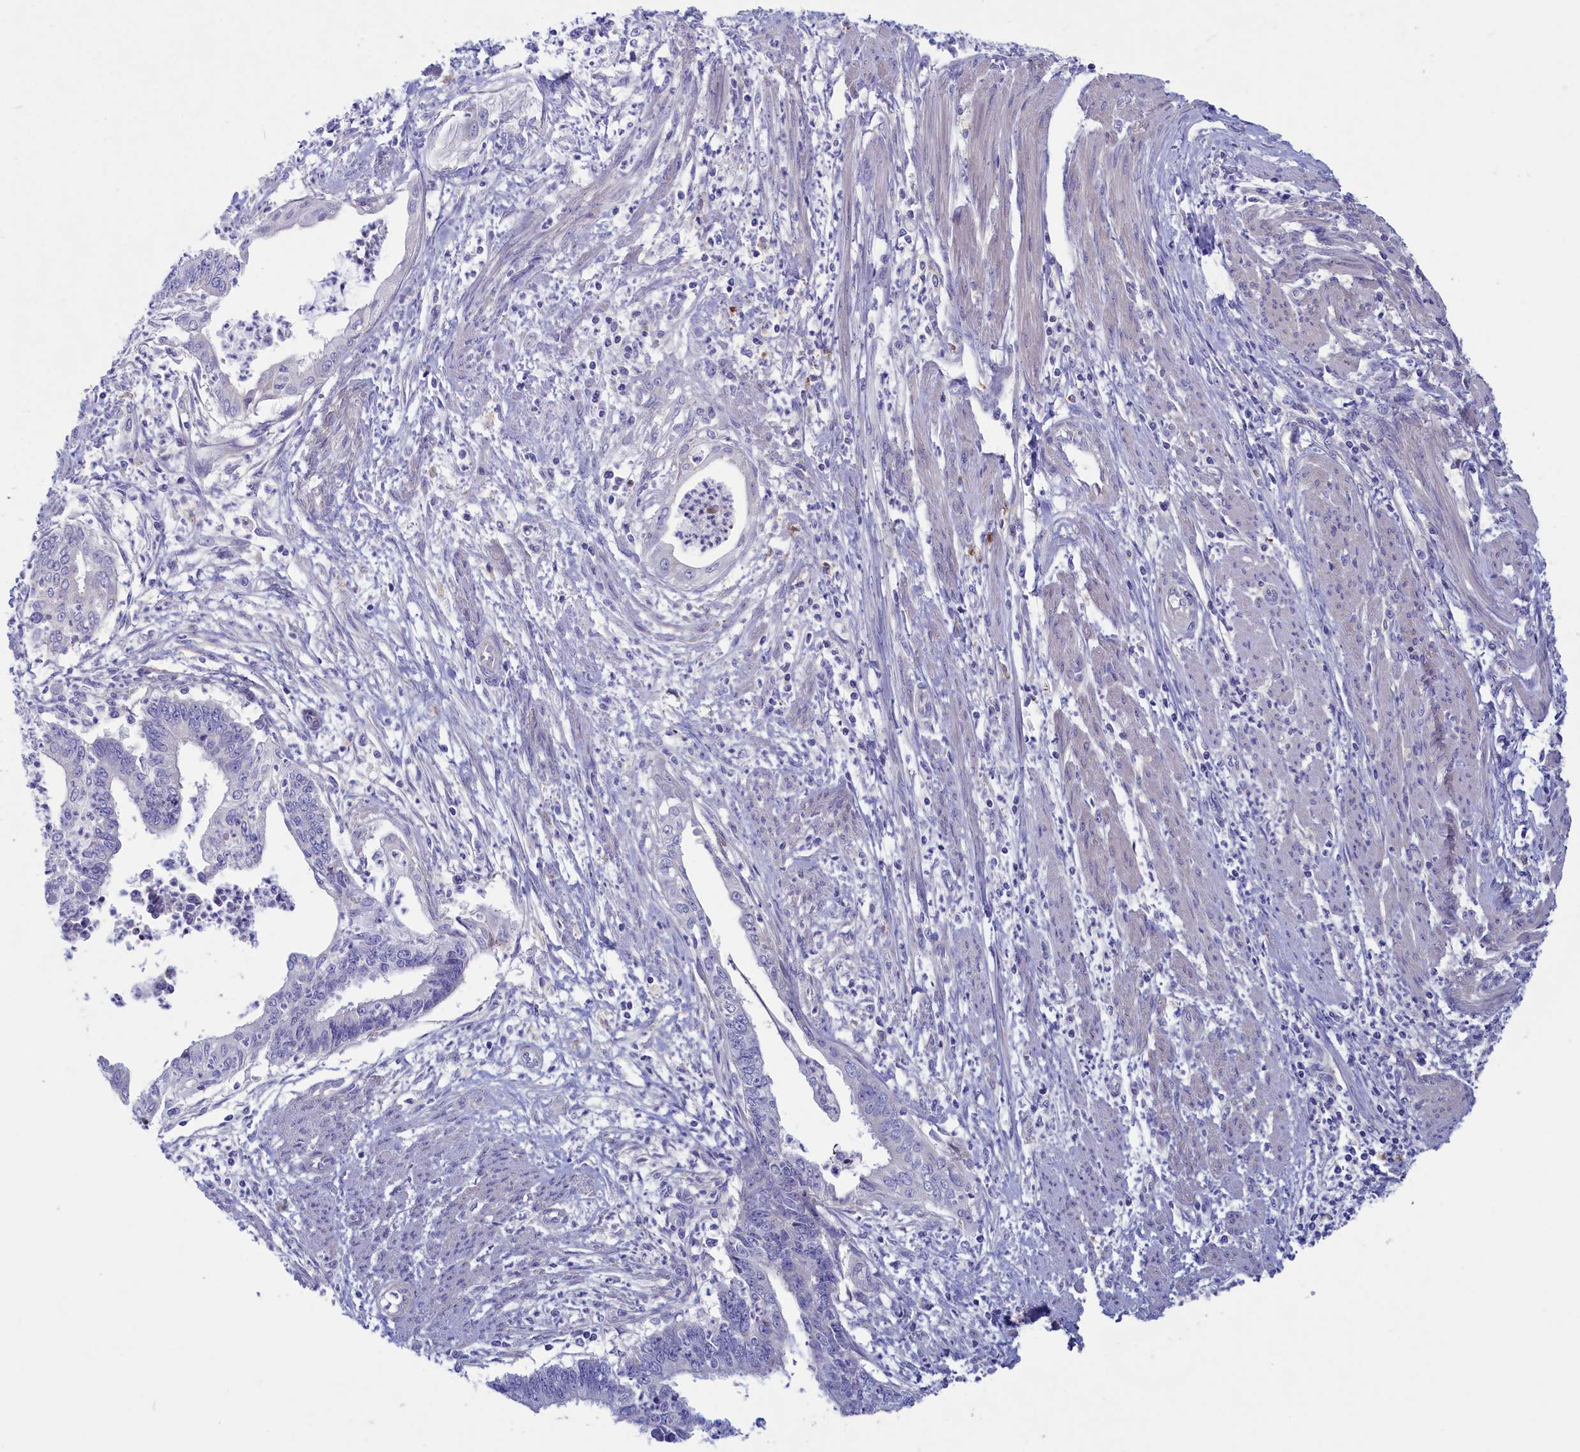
{"staining": {"intensity": "negative", "quantity": "none", "location": "none"}, "tissue": "endometrial cancer", "cell_type": "Tumor cells", "image_type": "cancer", "snomed": [{"axis": "morphology", "description": "Adenocarcinoma, NOS"}, {"axis": "topography", "description": "Endometrium"}], "caption": "Tumor cells are negative for brown protein staining in endometrial cancer (adenocarcinoma).", "gene": "WDR6", "patient": {"sex": "female", "age": 73}}